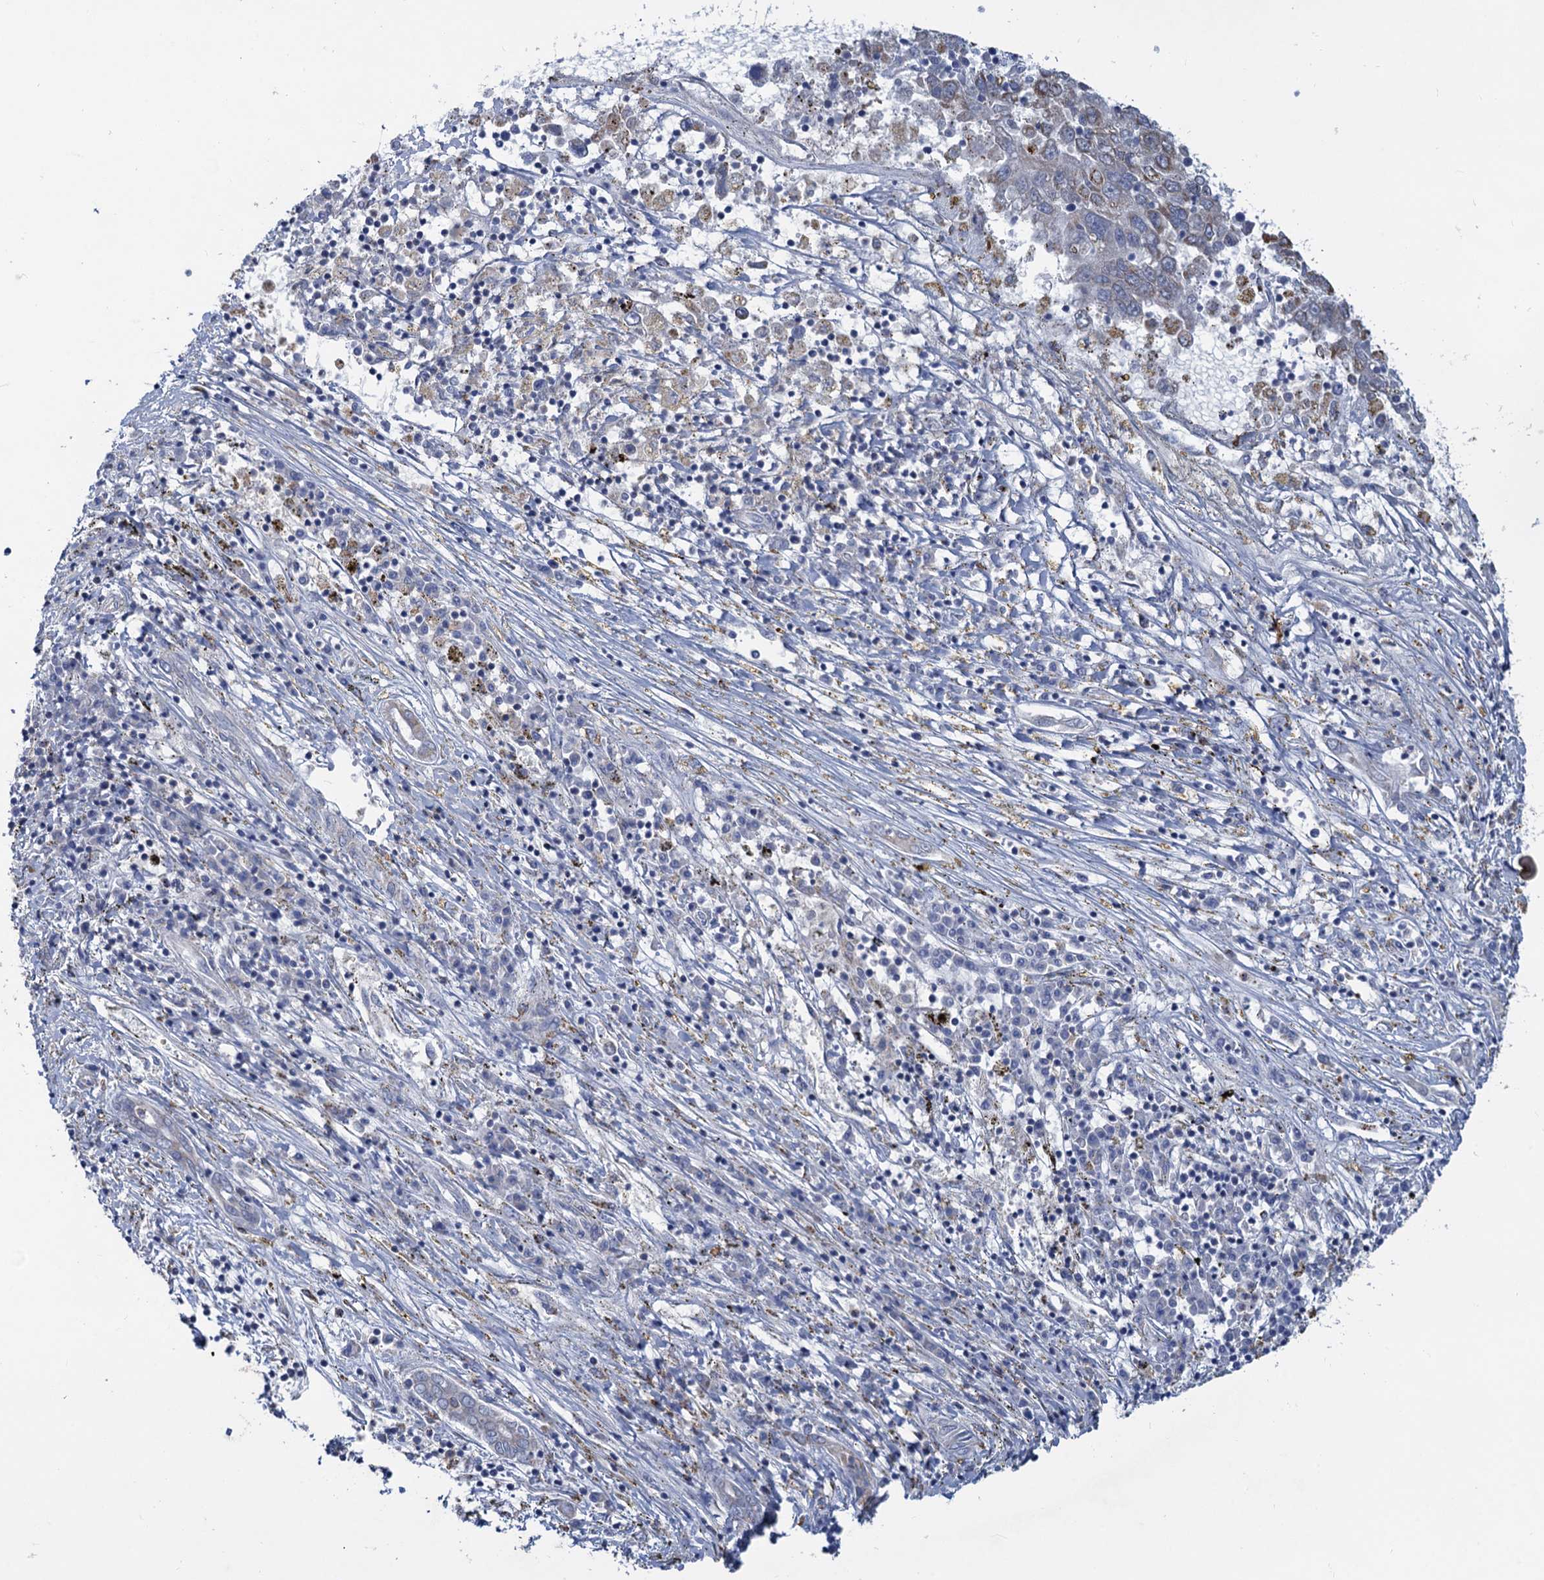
{"staining": {"intensity": "negative", "quantity": "none", "location": "none"}, "tissue": "liver cancer", "cell_type": "Tumor cells", "image_type": "cancer", "snomed": [{"axis": "morphology", "description": "Carcinoma, Hepatocellular, NOS"}, {"axis": "topography", "description": "Liver"}], "caption": "An image of liver cancer stained for a protein shows no brown staining in tumor cells. (DAB (3,3'-diaminobenzidine) IHC visualized using brightfield microscopy, high magnification).", "gene": "ANKS3", "patient": {"sex": "male", "age": 49}}